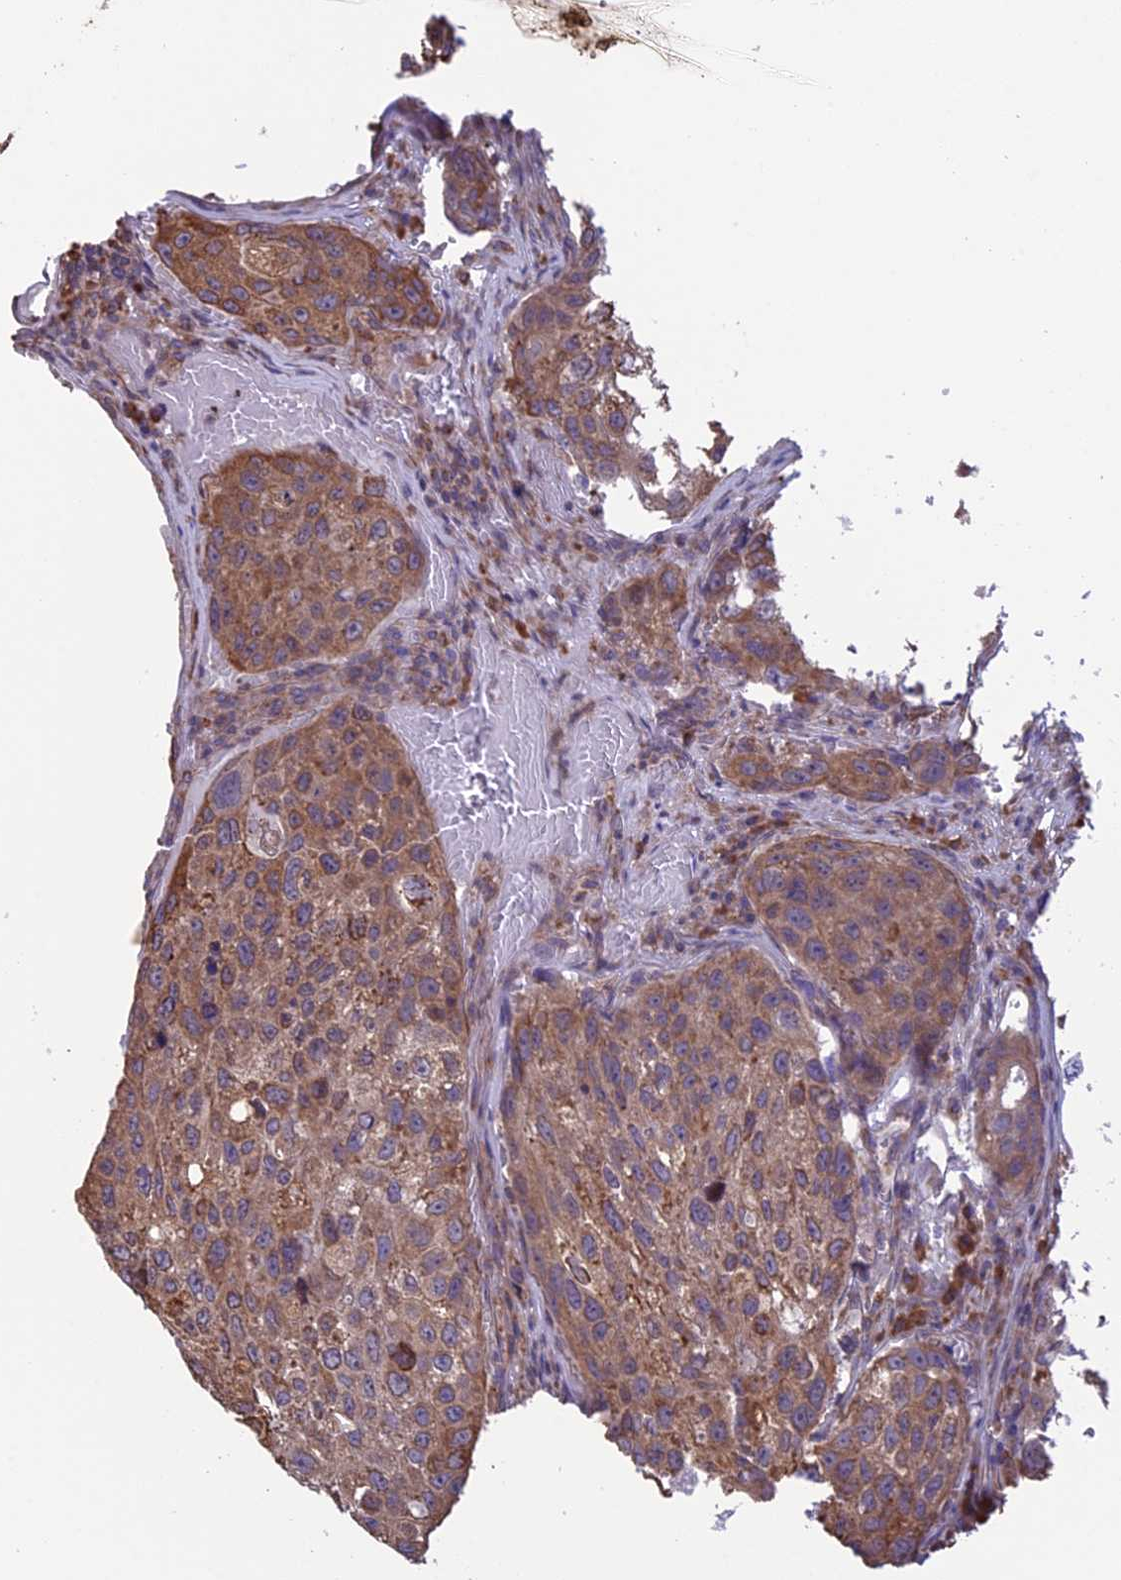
{"staining": {"intensity": "moderate", "quantity": "<25%", "location": "cytoplasmic/membranous"}, "tissue": "urothelial cancer", "cell_type": "Tumor cells", "image_type": "cancer", "snomed": [{"axis": "morphology", "description": "Urothelial carcinoma, High grade"}, {"axis": "topography", "description": "Lymph node"}, {"axis": "topography", "description": "Urinary bladder"}], "caption": "Immunohistochemistry (IHC) micrograph of human urothelial cancer stained for a protein (brown), which displays low levels of moderate cytoplasmic/membranous positivity in approximately <25% of tumor cells.", "gene": "DMRTA2", "patient": {"sex": "male", "age": 51}}